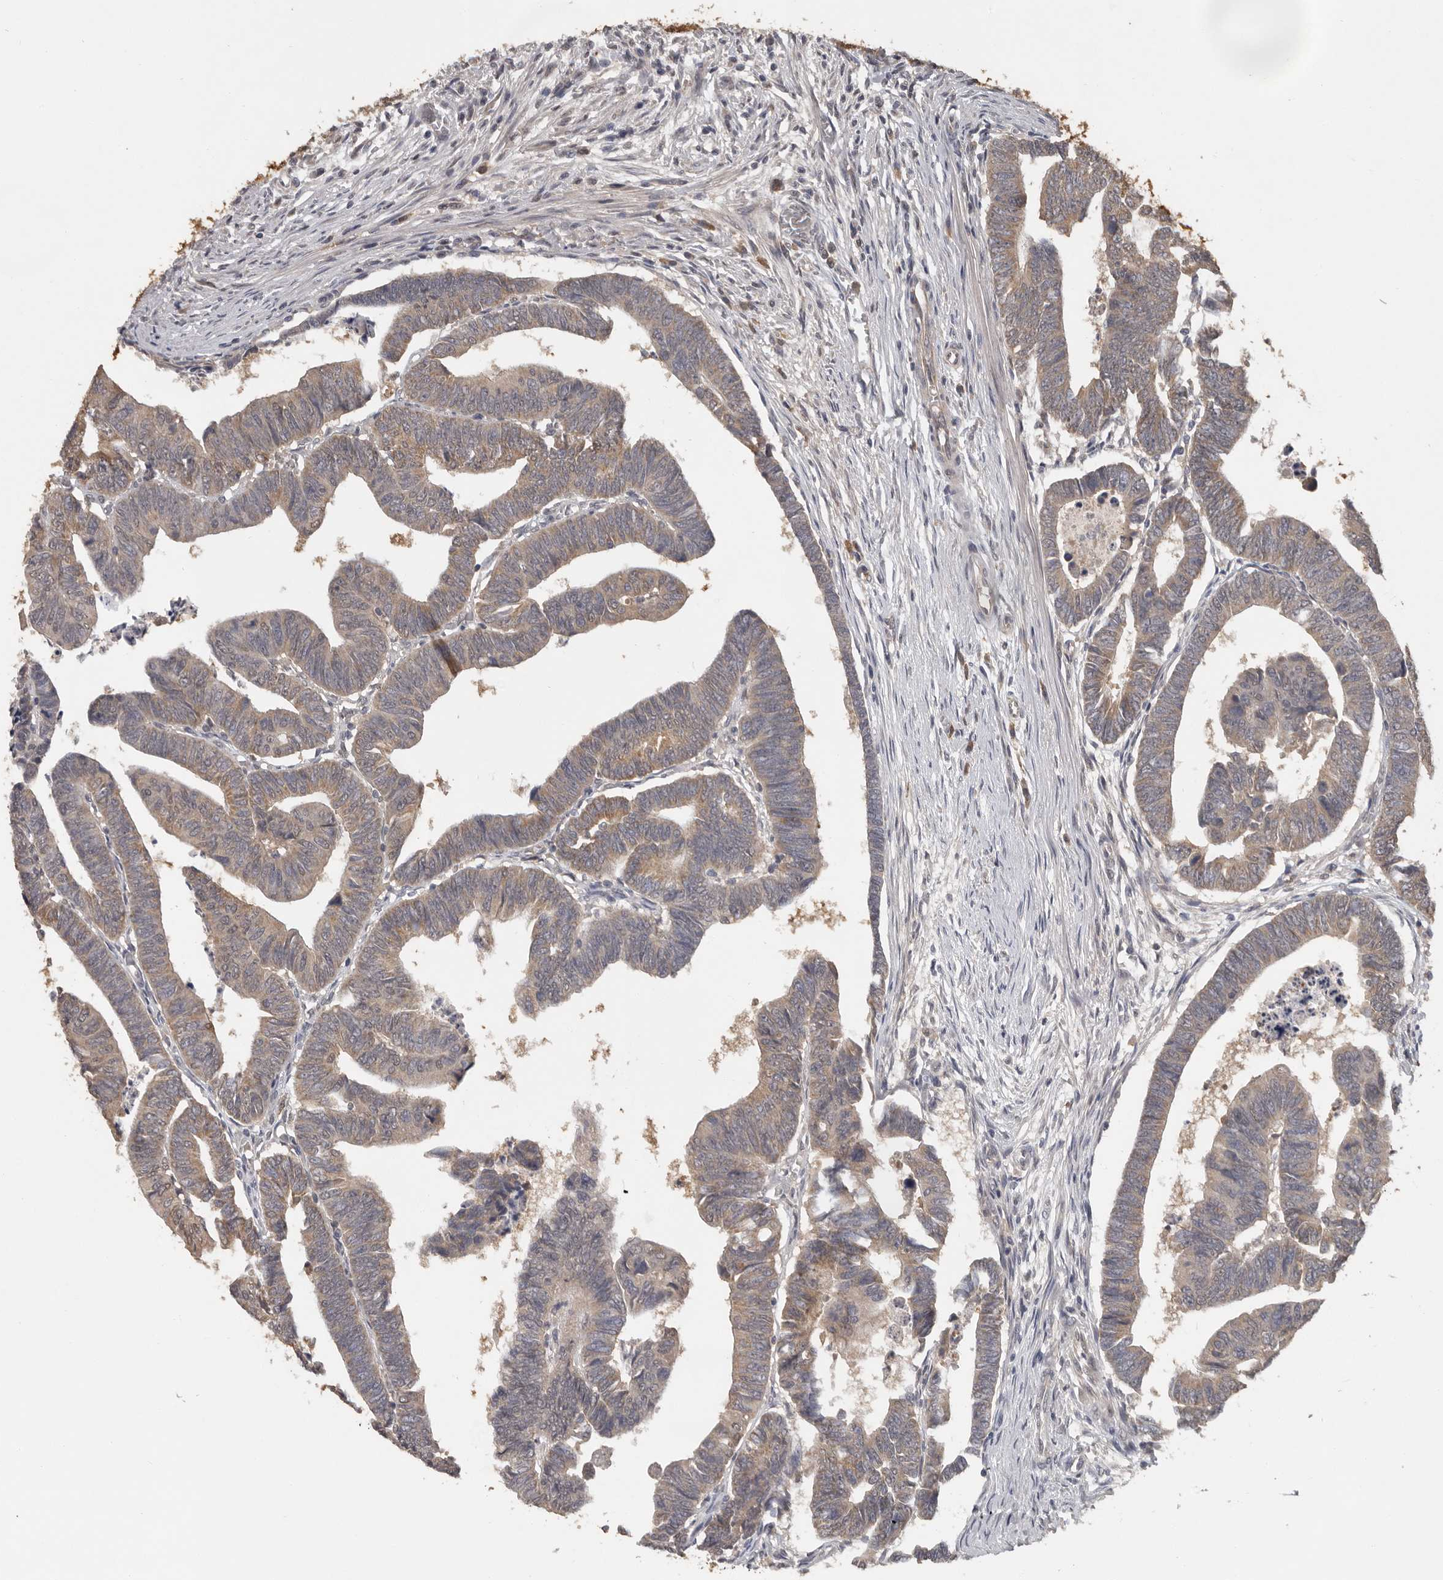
{"staining": {"intensity": "weak", "quantity": "25%-75%", "location": "cytoplasmic/membranous"}, "tissue": "colorectal cancer", "cell_type": "Tumor cells", "image_type": "cancer", "snomed": [{"axis": "morphology", "description": "Adenocarcinoma, NOS"}, {"axis": "topography", "description": "Rectum"}], "caption": "This image displays IHC staining of human colorectal cancer, with low weak cytoplasmic/membranous expression in about 25%-75% of tumor cells.", "gene": "MTF1", "patient": {"sex": "female", "age": 65}}